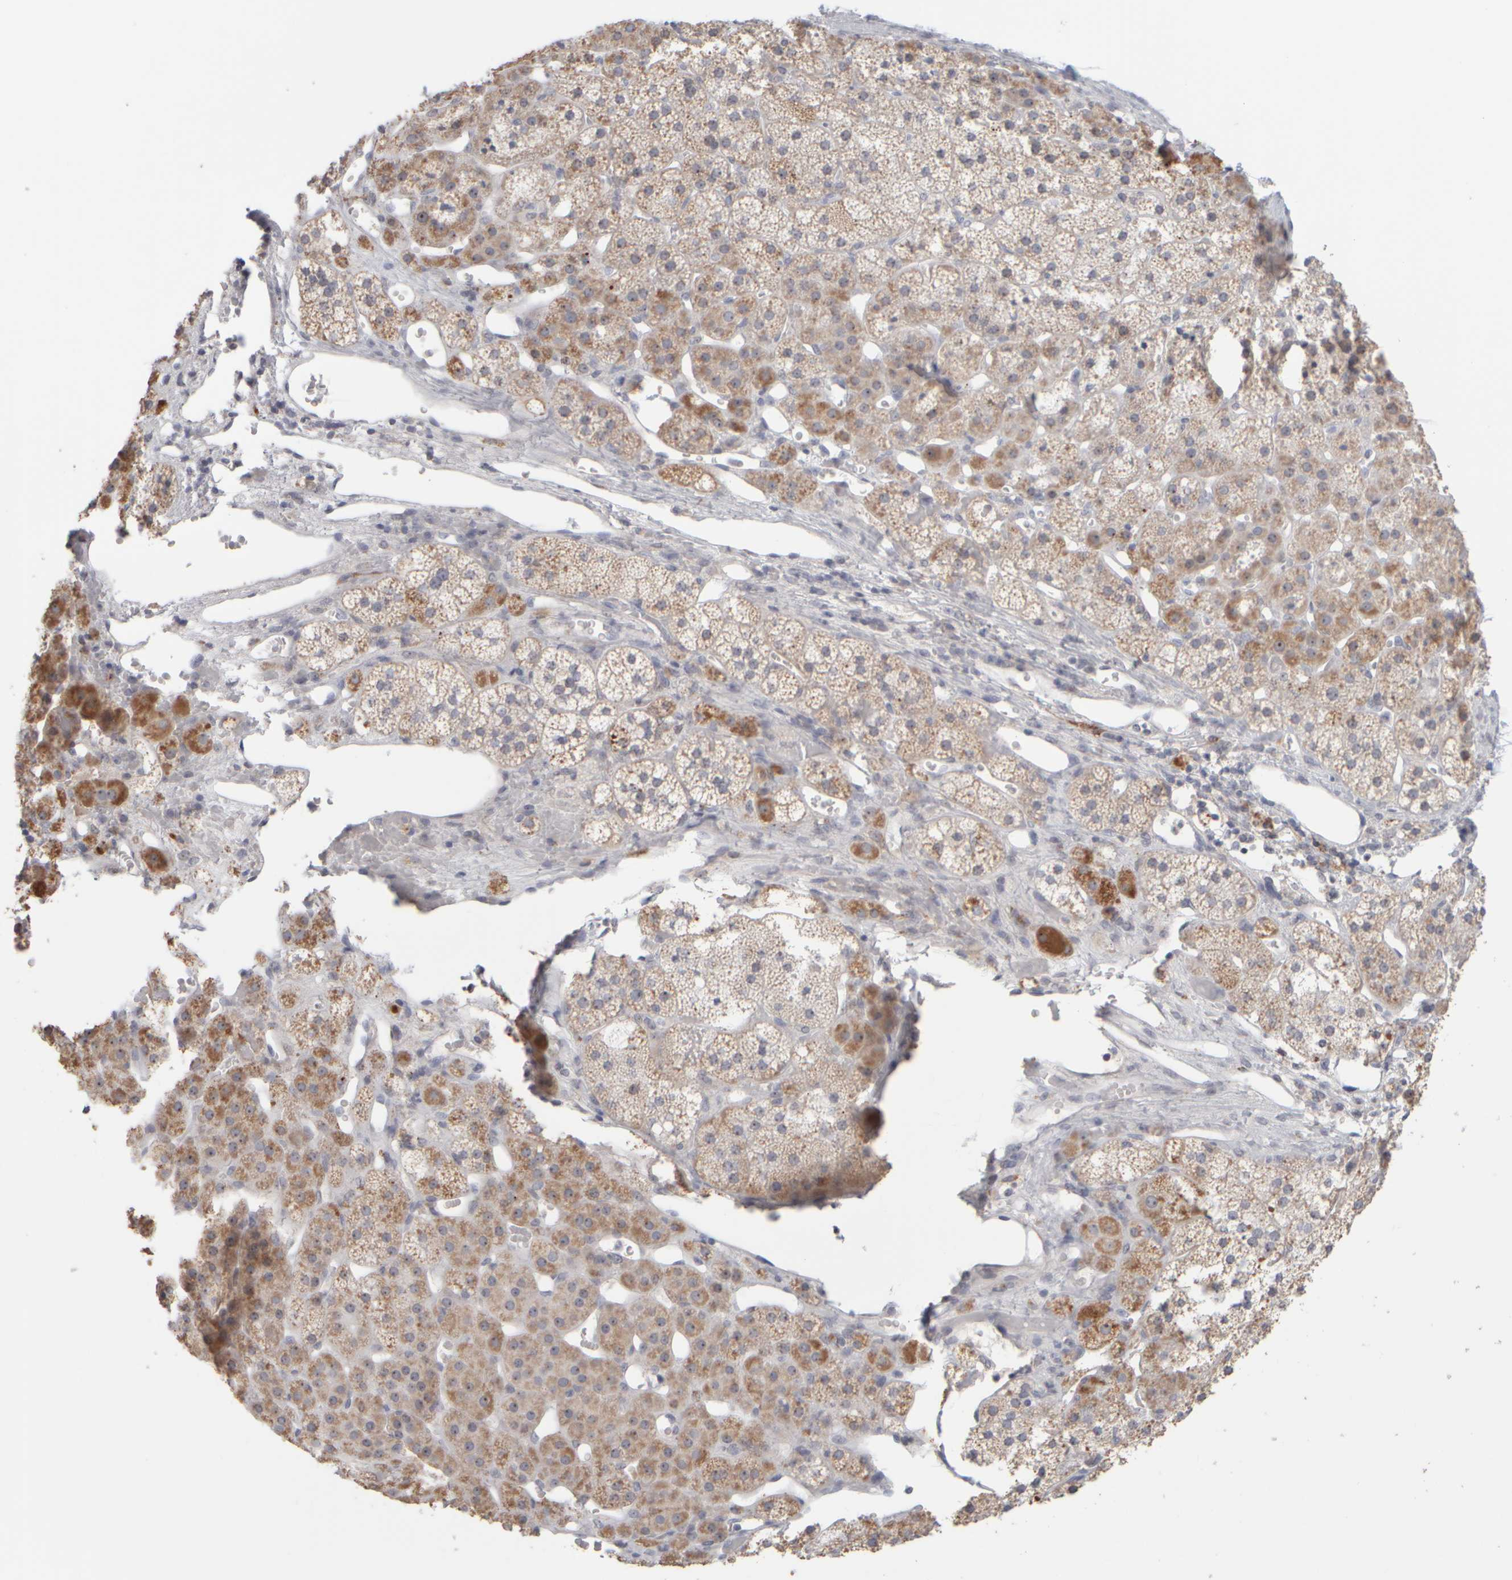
{"staining": {"intensity": "moderate", "quantity": "<25%", "location": "cytoplasmic/membranous"}, "tissue": "adrenal gland", "cell_type": "Glandular cells", "image_type": "normal", "snomed": [{"axis": "morphology", "description": "Normal tissue, NOS"}, {"axis": "topography", "description": "Adrenal gland"}], "caption": "IHC photomicrograph of normal adrenal gland: human adrenal gland stained using immunohistochemistry reveals low levels of moderate protein expression localized specifically in the cytoplasmic/membranous of glandular cells, appearing as a cytoplasmic/membranous brown color.", "gene": "DCXR", "patient": {"sex": "female", "age": 44}}